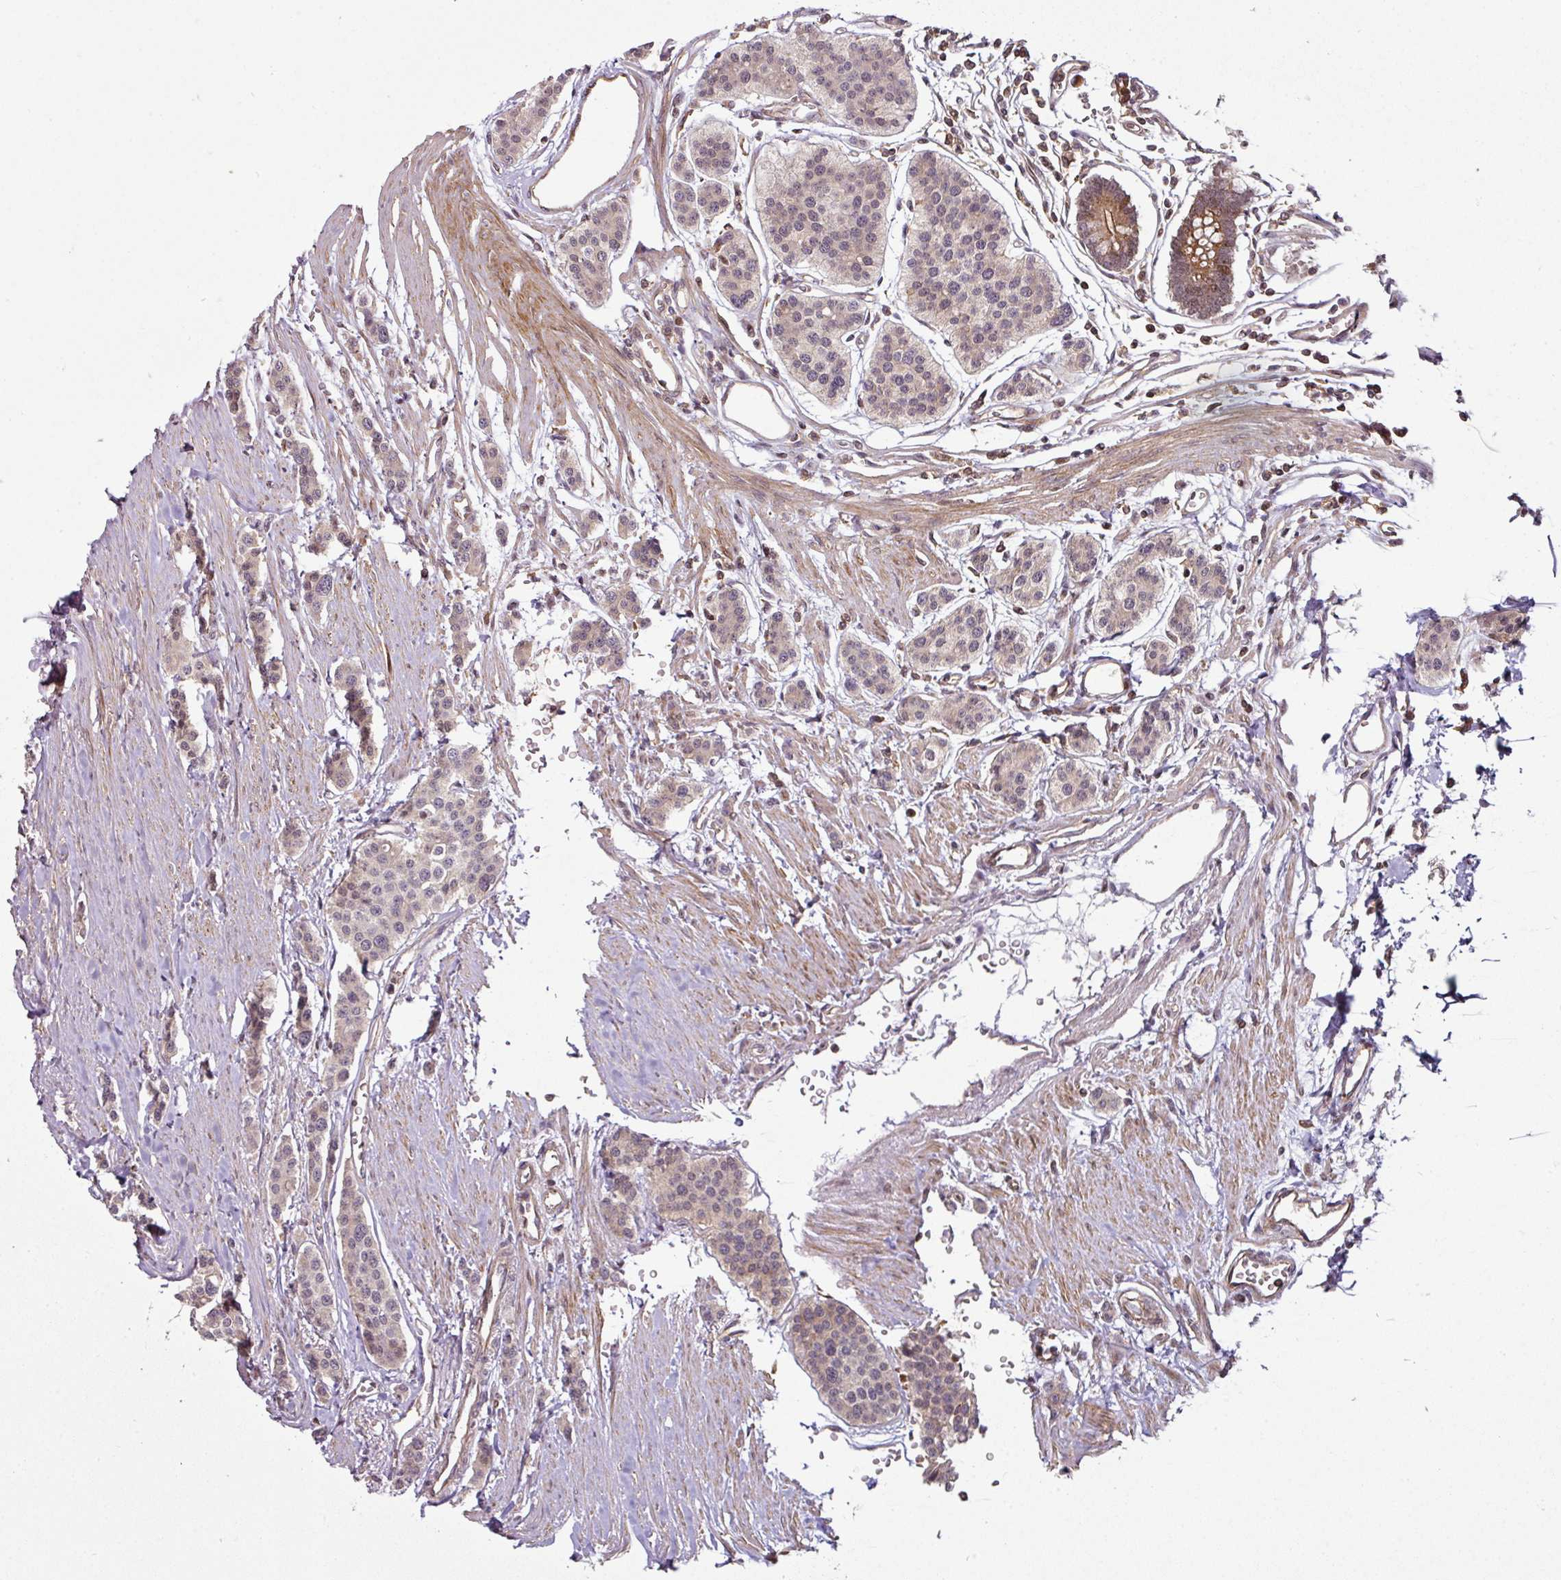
{"staining": {"intensity": "weak", "quantity": "<25%", "location": "cytoplasmic/membranous"}, "tissue": "carcinoid", "cell_type": "Tumor cells", "image_type": "cancer", "snomed": [{"axis": "morphology", "description": "Carcinoid, malignant, NOS"}, {"axis": "topography", "description": "Small intestine"}], "caption": "Immunohistochemistry histopathology image of carcinoid (malignant) stained for a protein (brown), which exhibits no expression in tumor cells.", "gene": "ATAT1", "patient": {"sex": "male", "age": 60}}